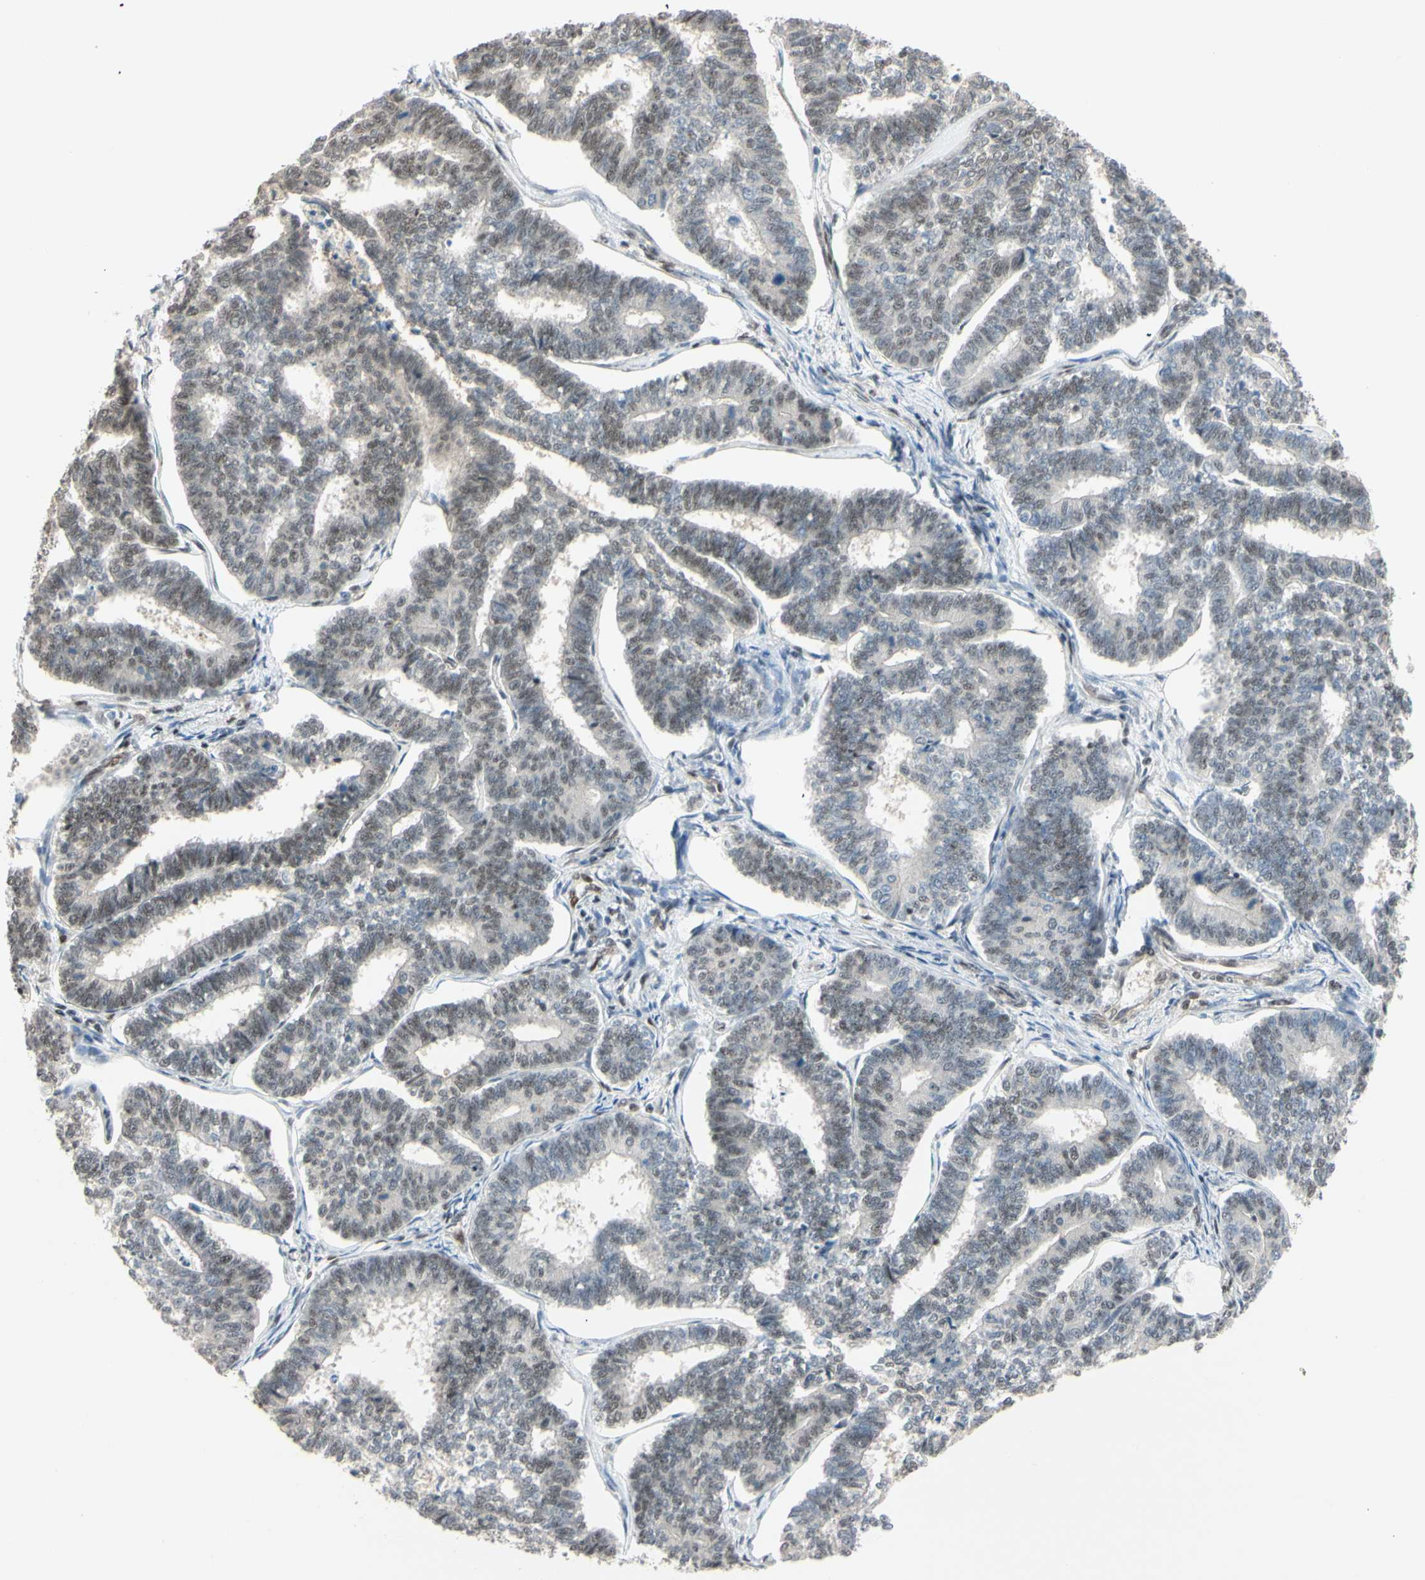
{"staining": {"intensity": "weak", "quantity": "25%-75%", "location": "nuclear"}, "tissue": "endometrial cancer", "cell_type": "Tumor cells", "image_type": "cancer", "snomed": [{"axis": "morphology", "description": "Adenocarcinoma, NOS"}, {"axis": "topography", "description": "Endometrium"}], "caption": "Protein expression analysis of human endometrial cancer reveals weak nuclear expression in about 25%-75% of tumor cells. (brown staining indicates protein expression, while blue staining denotes nuclei).", "gene": "TAF4", "patient": {"sex": "female", "age": 70}}